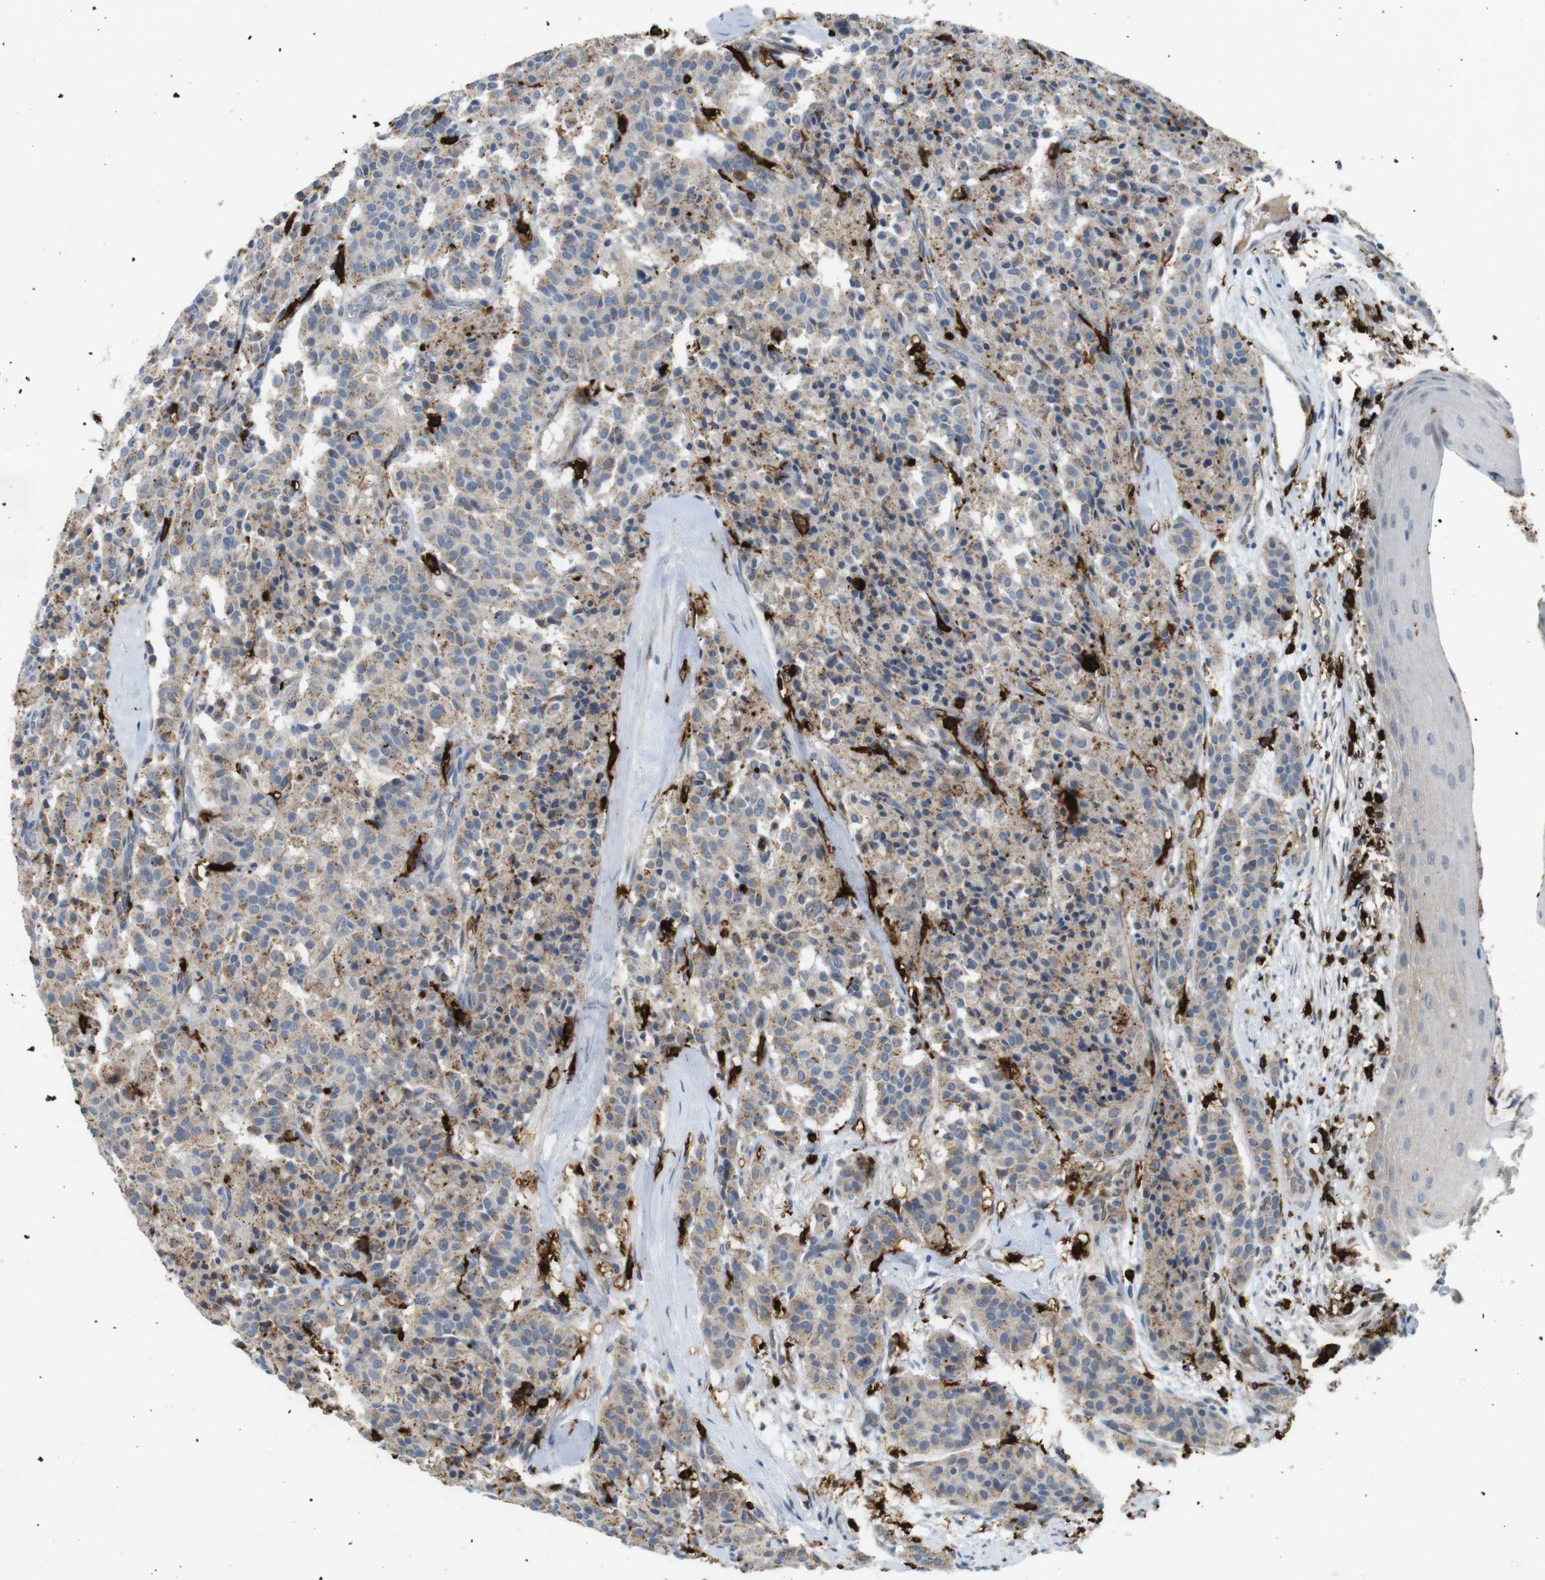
{"staining": {"intensity": "weak", "quantity": ">75%", "location": "cytoplasmic/membranous"}, "tissue": "carcinoid", "cell_type": "Tumor cells", "image_type": "cancer", "snomed": [{"axis": "morphology", "description": "Carcinoid, malignant, NOS"}, {"axis": "topography", "description": "Lung"}], "caption": "Carcinoid stained with a brown dye displays weak cytoplasmic/membranous positive positivity in approximately >75% of tumor cells.", "gene": "HLA-DRA", "patient": {"sex": "male", "age": 30}}